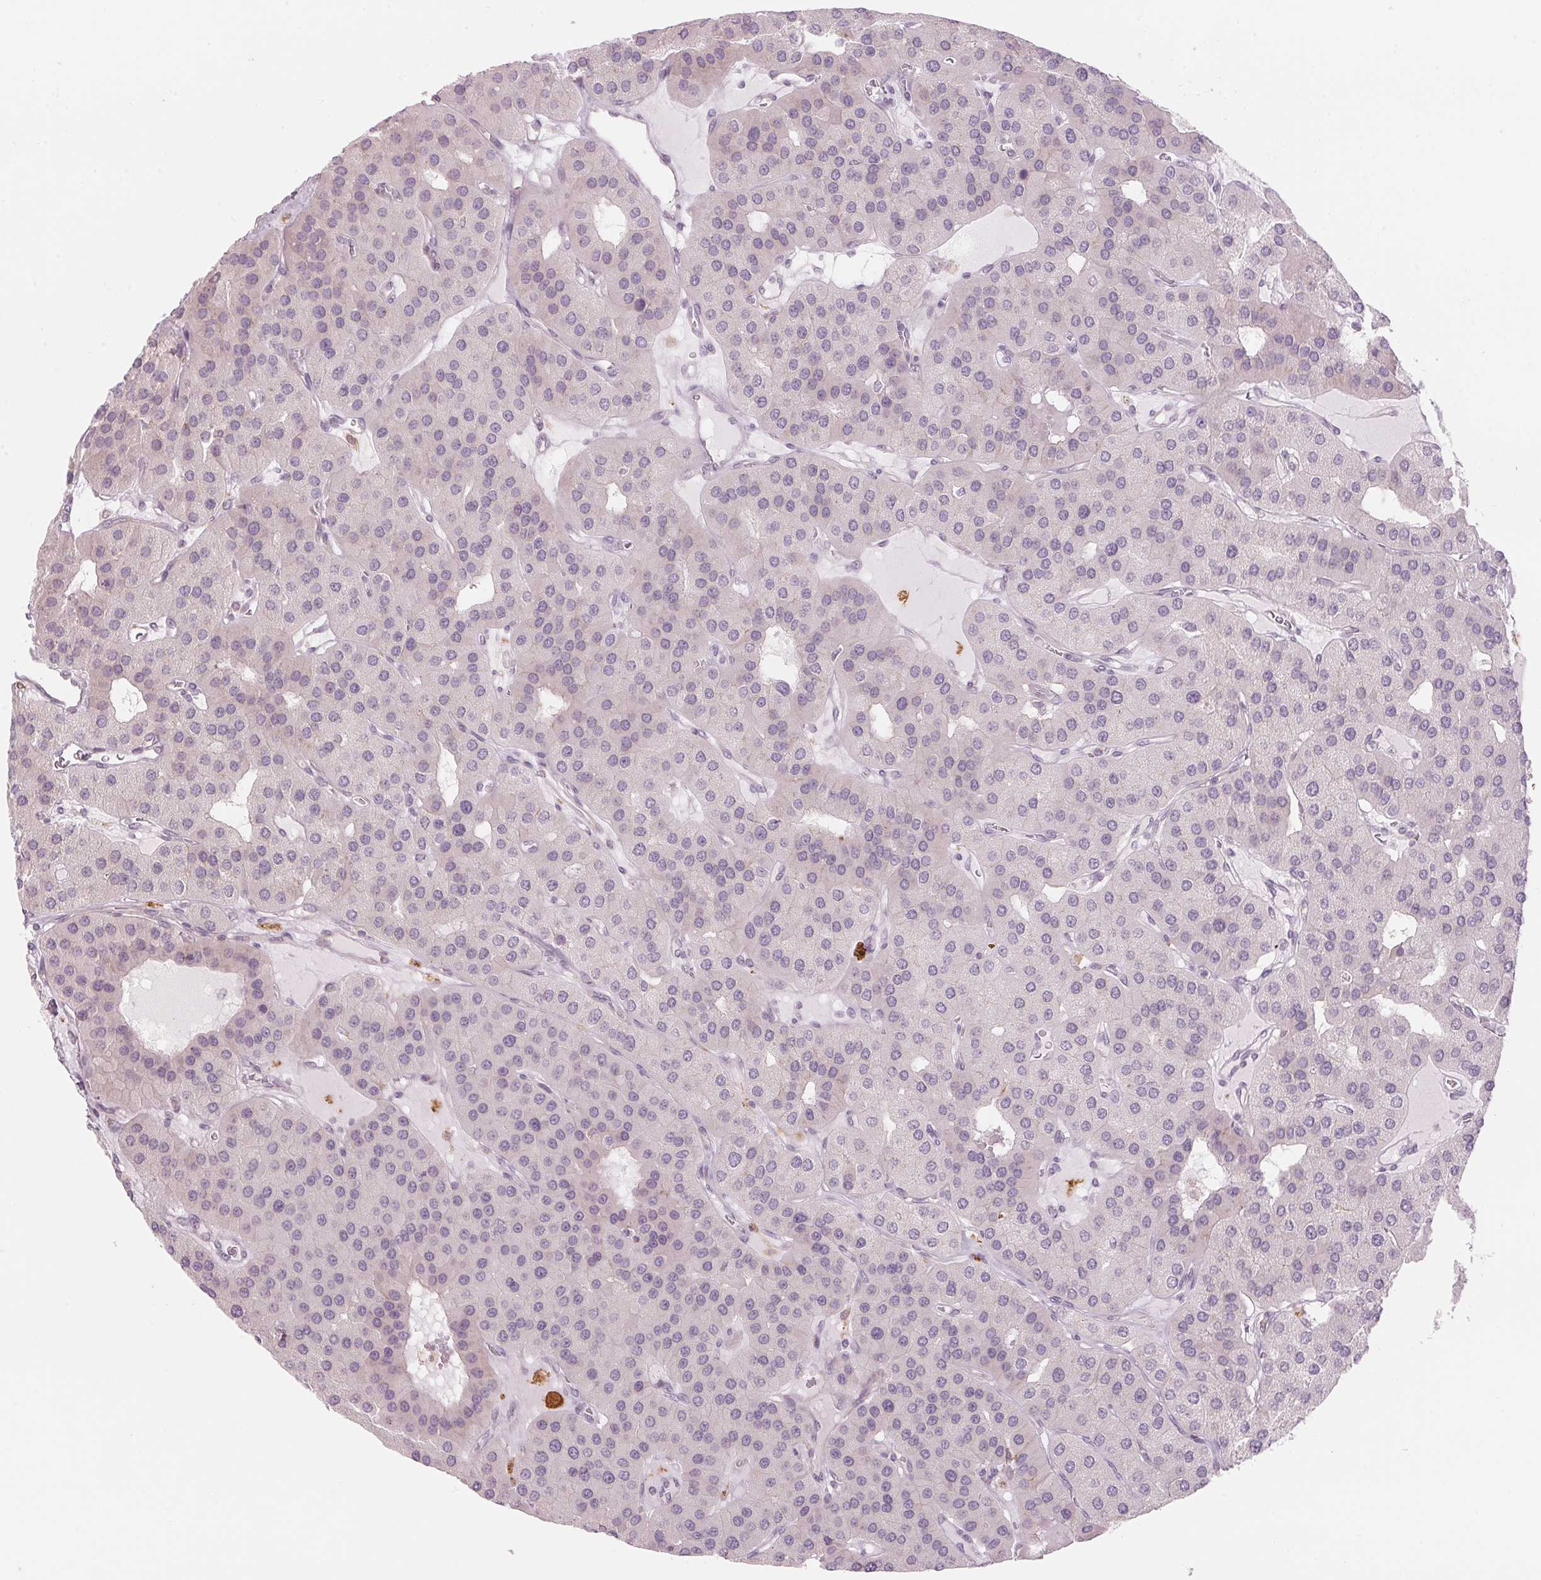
{"staining": {"intensity": "negative", "quantity": "none", "location": "none"}, "tissue": "parathyroid gland", "cell_type": "Glandular cells", "image_type": "normal", "snomed": [{"axis": "morphology", "description": "Normal tissue, NOS"}, {"axis": "morphology", "description": "Adenoma, NOS"}, {"axis": "topography", "description": "Parathyroid gland"}], "caption": "High power microscopy image of an IHC micrograph of unremarkable parathyroid gland, revealing no significant positivity in glandular cells. (Brightfield microscopy of DAB IHC at high magnification).", "gene": "GNMT", "patient": {"sex": "female", "age": 86}}